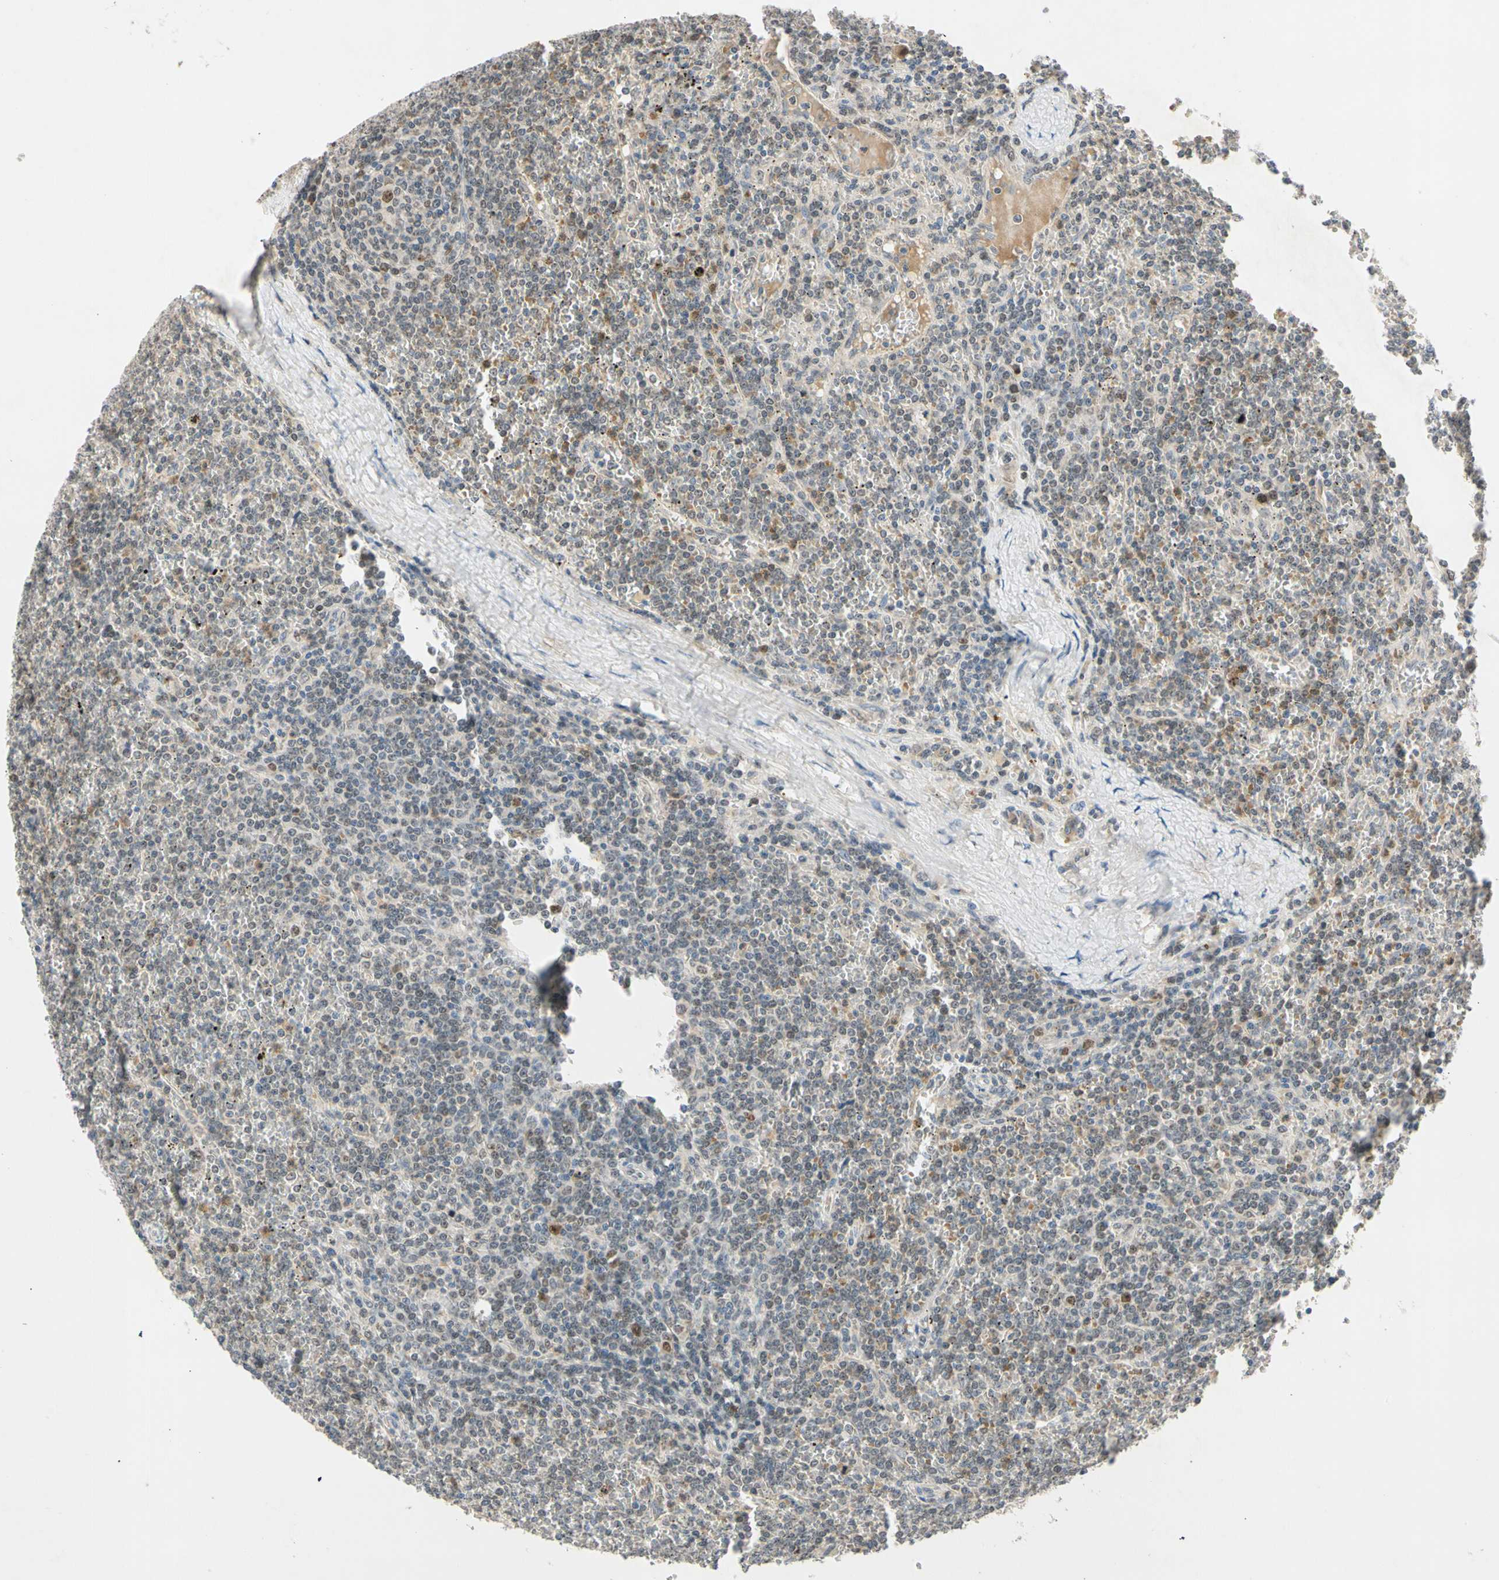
{"staining": {"intensity": "moderate", "quantity": "<25%", "location": "nuclear"}, "tissue": "lymphoma", "cell_type": "Tumor cells", "image_type": "cancer", "snomed": [{"axis": "morphology", "description": "Malignant lymphoma, non-Hodgkin's type, Low grade"}, {"axis": "topography", "description": "Spleen"}], "caption": "Moderate nuclear positivity for a protein is identified in approximately <25% of tumor cells of low-grade malignant lymphoma, non-Hodgkin's type using IHC.", "gene": "RIOX2", "patient": {"sex": "female", "age": 19}}